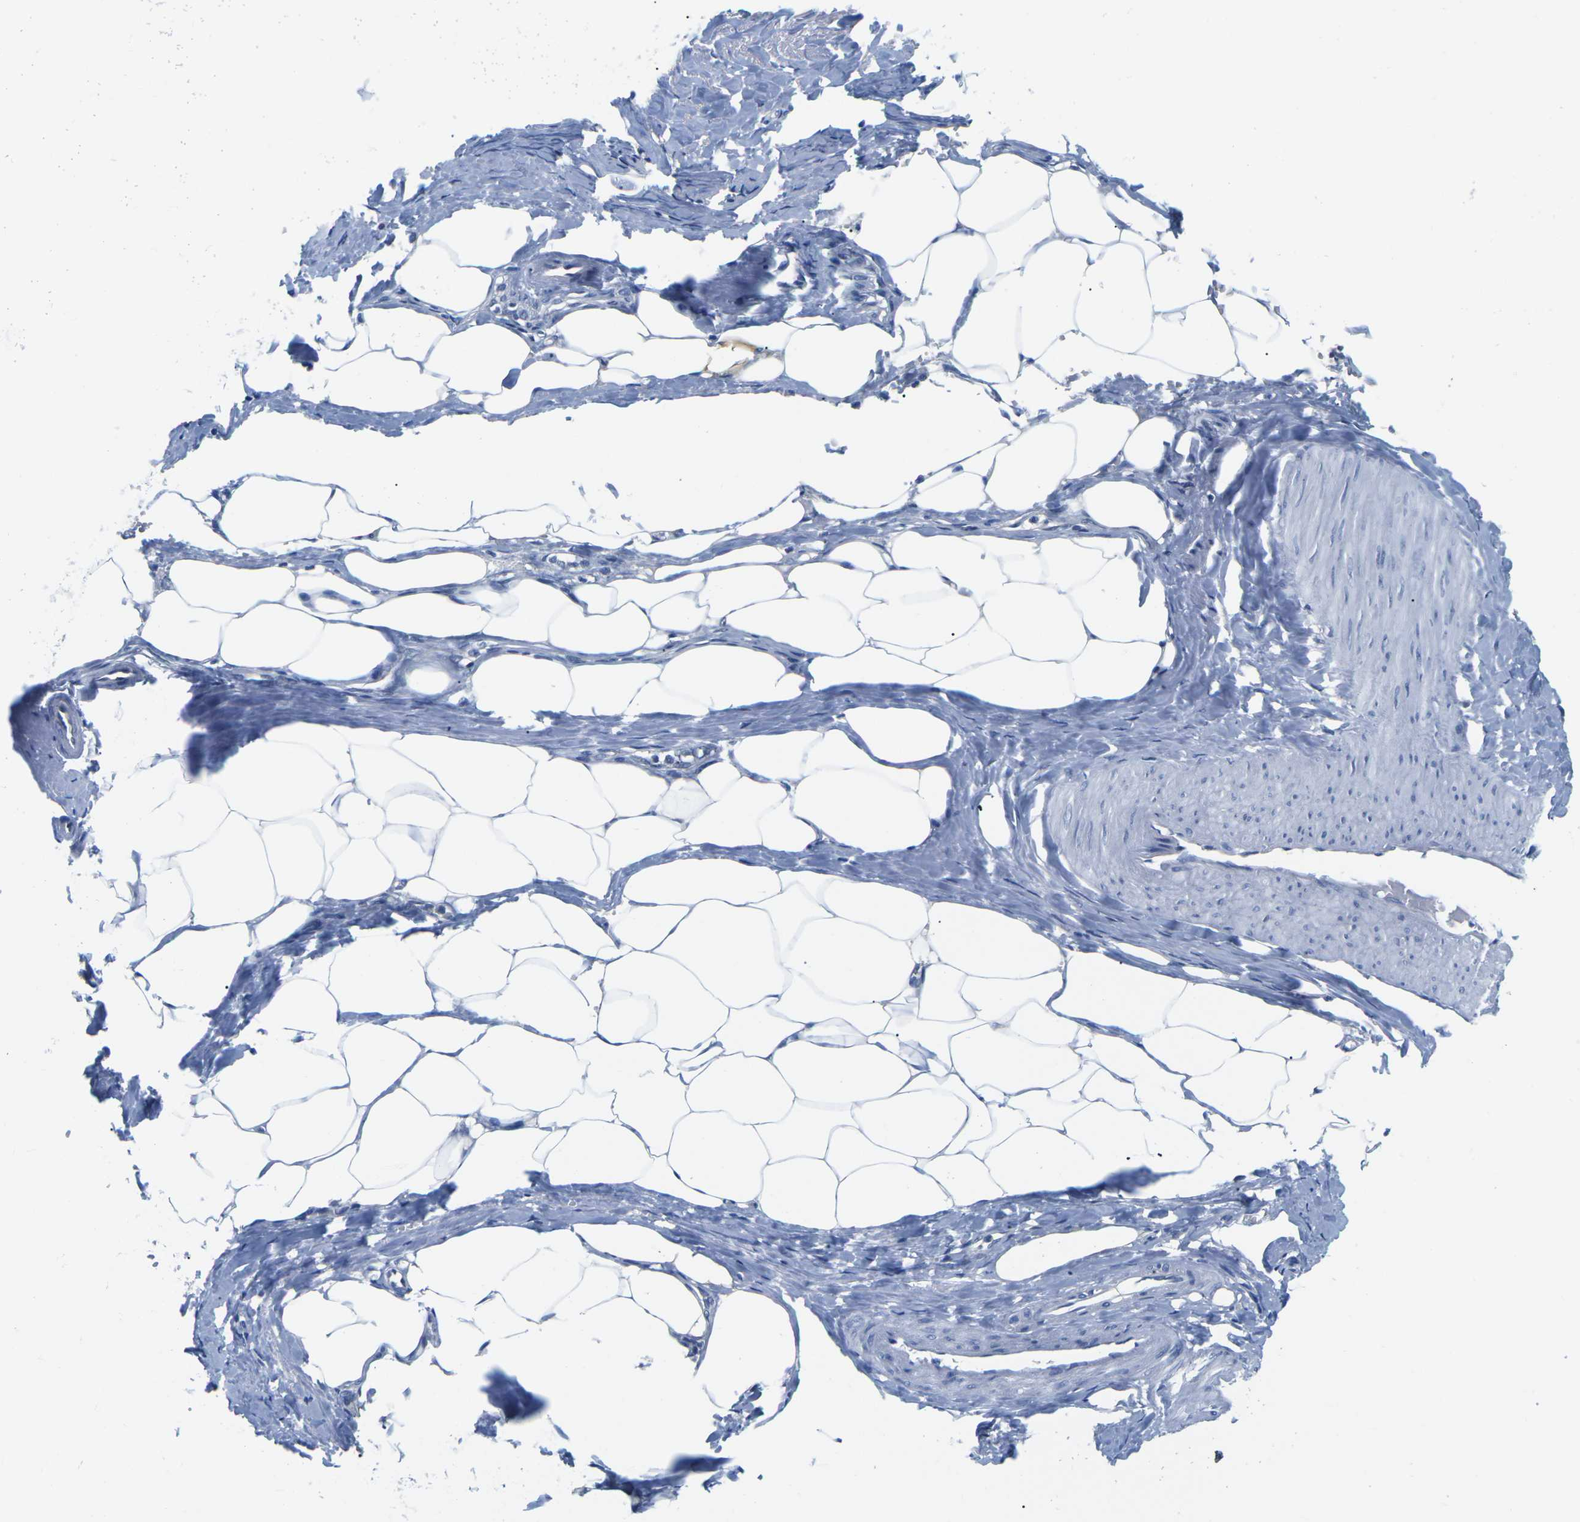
{"staining": {"intensity": "negative", "quantity": "none", "location": "none"}, "tissue": "adipose tissue", "cell_type": "Adipocytes", "image_type": "normal", "snomed": [{"axis": "morphology", "description": "Normal tissue, NOS"}, {"axis": "topography", "description": "Soft tissue"}, {"axis": "topography", "description": "Vascular tissue"}], "caption": "DAB immunohistochemical staining of benign human adipose tissue reveals no significant staining in adipocytes.", "gene": "UBA7", "patient": {"sex": "female", "age": 35}}